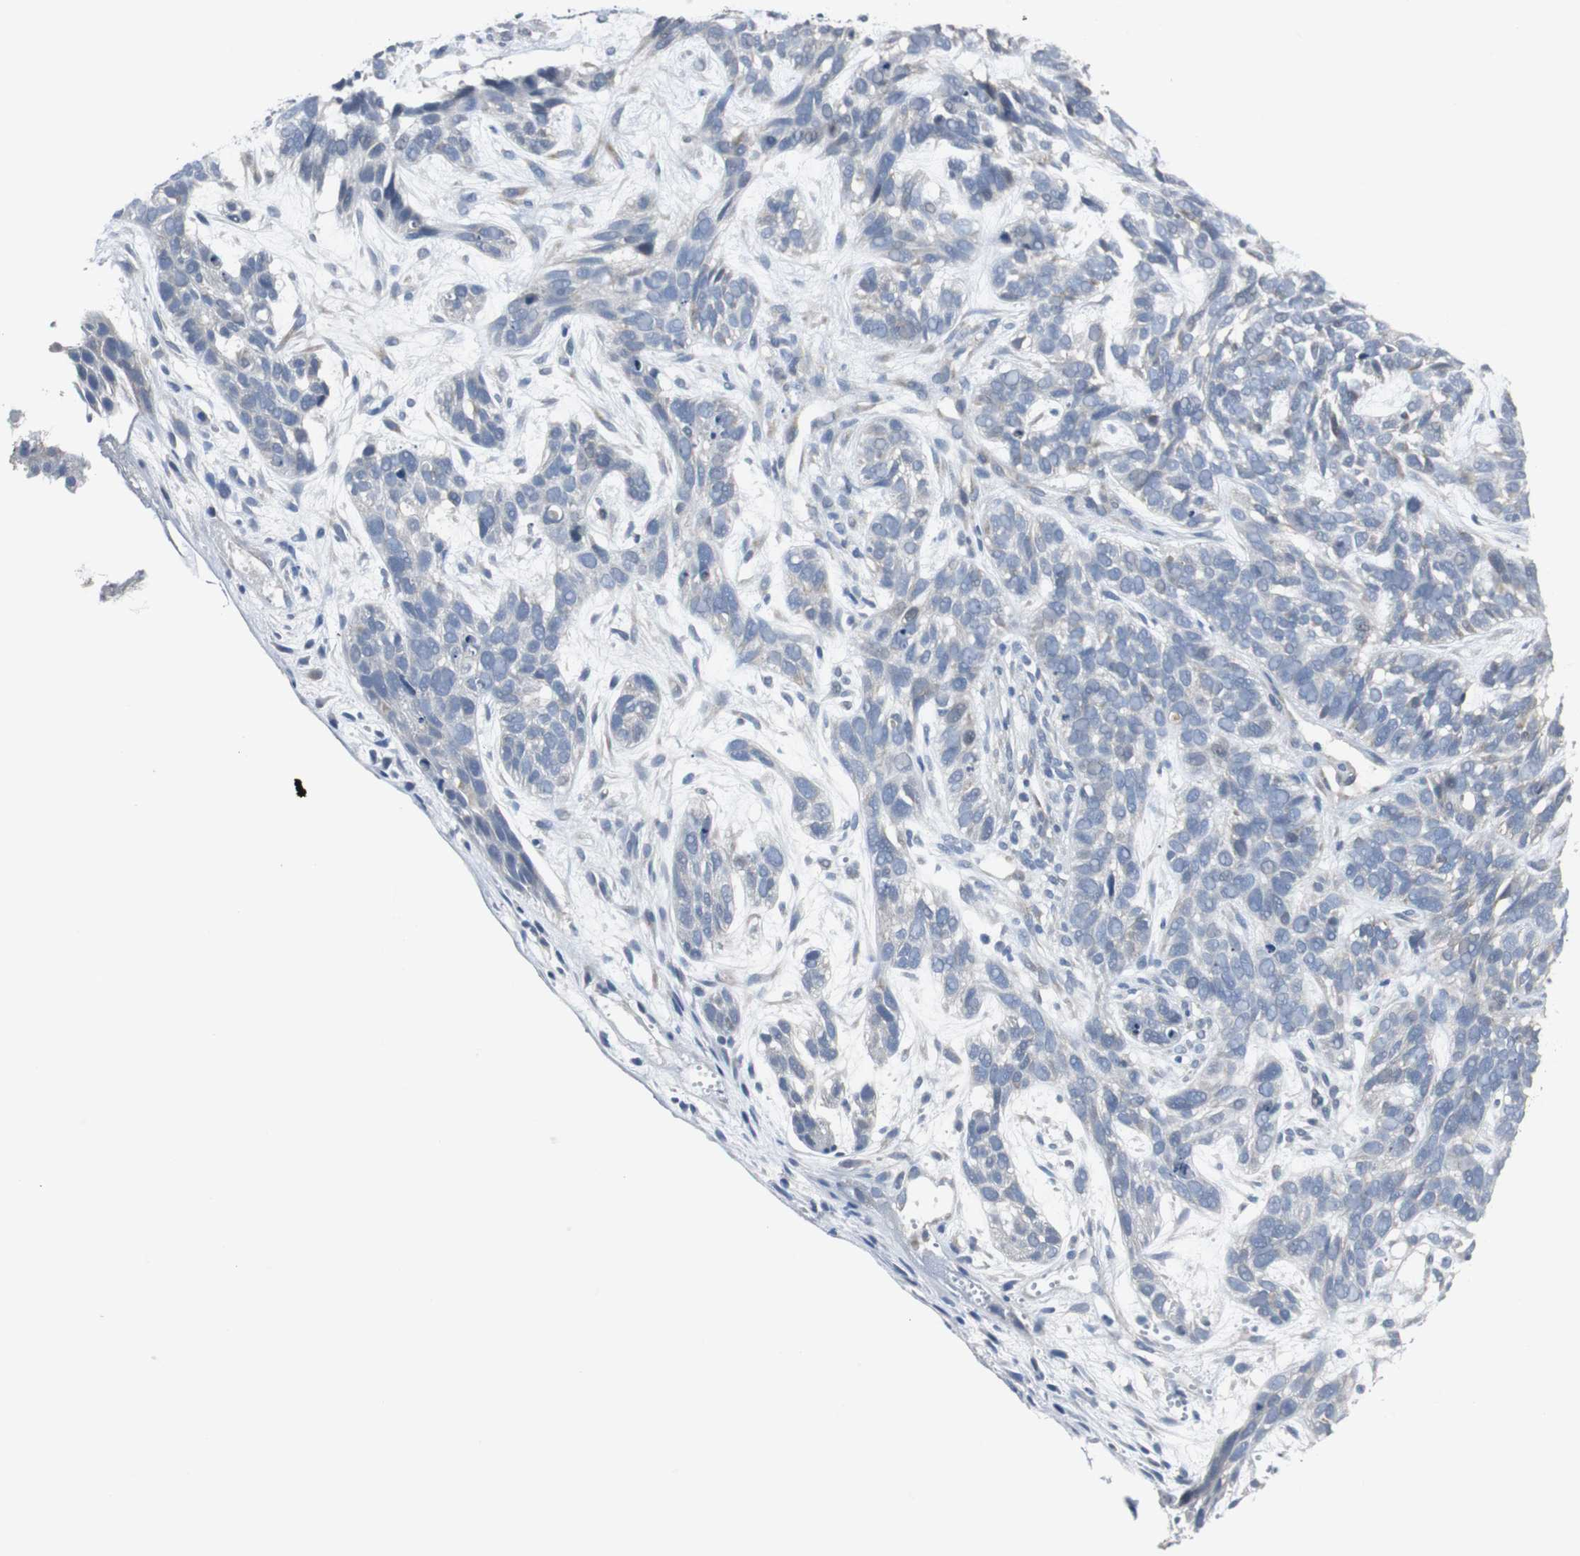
{"staining": {"intensity": "negative", "quantity": "none", "location": "none"}, "tissue": "skin cancer", "cell_type": "Tumor cells", "image_type": "cancer", "snomed": [{"axis": "morphology", "description": "Basal cell carcinoma"}, {"axis": "topography", "description": "Skin"}], "caption": "Photomicrograph shows no significant protein expression in tumor cells of basal cell carcinoma (skin).", "gene": "MYT1", "patient": {"sex": "male", "age": 87}}